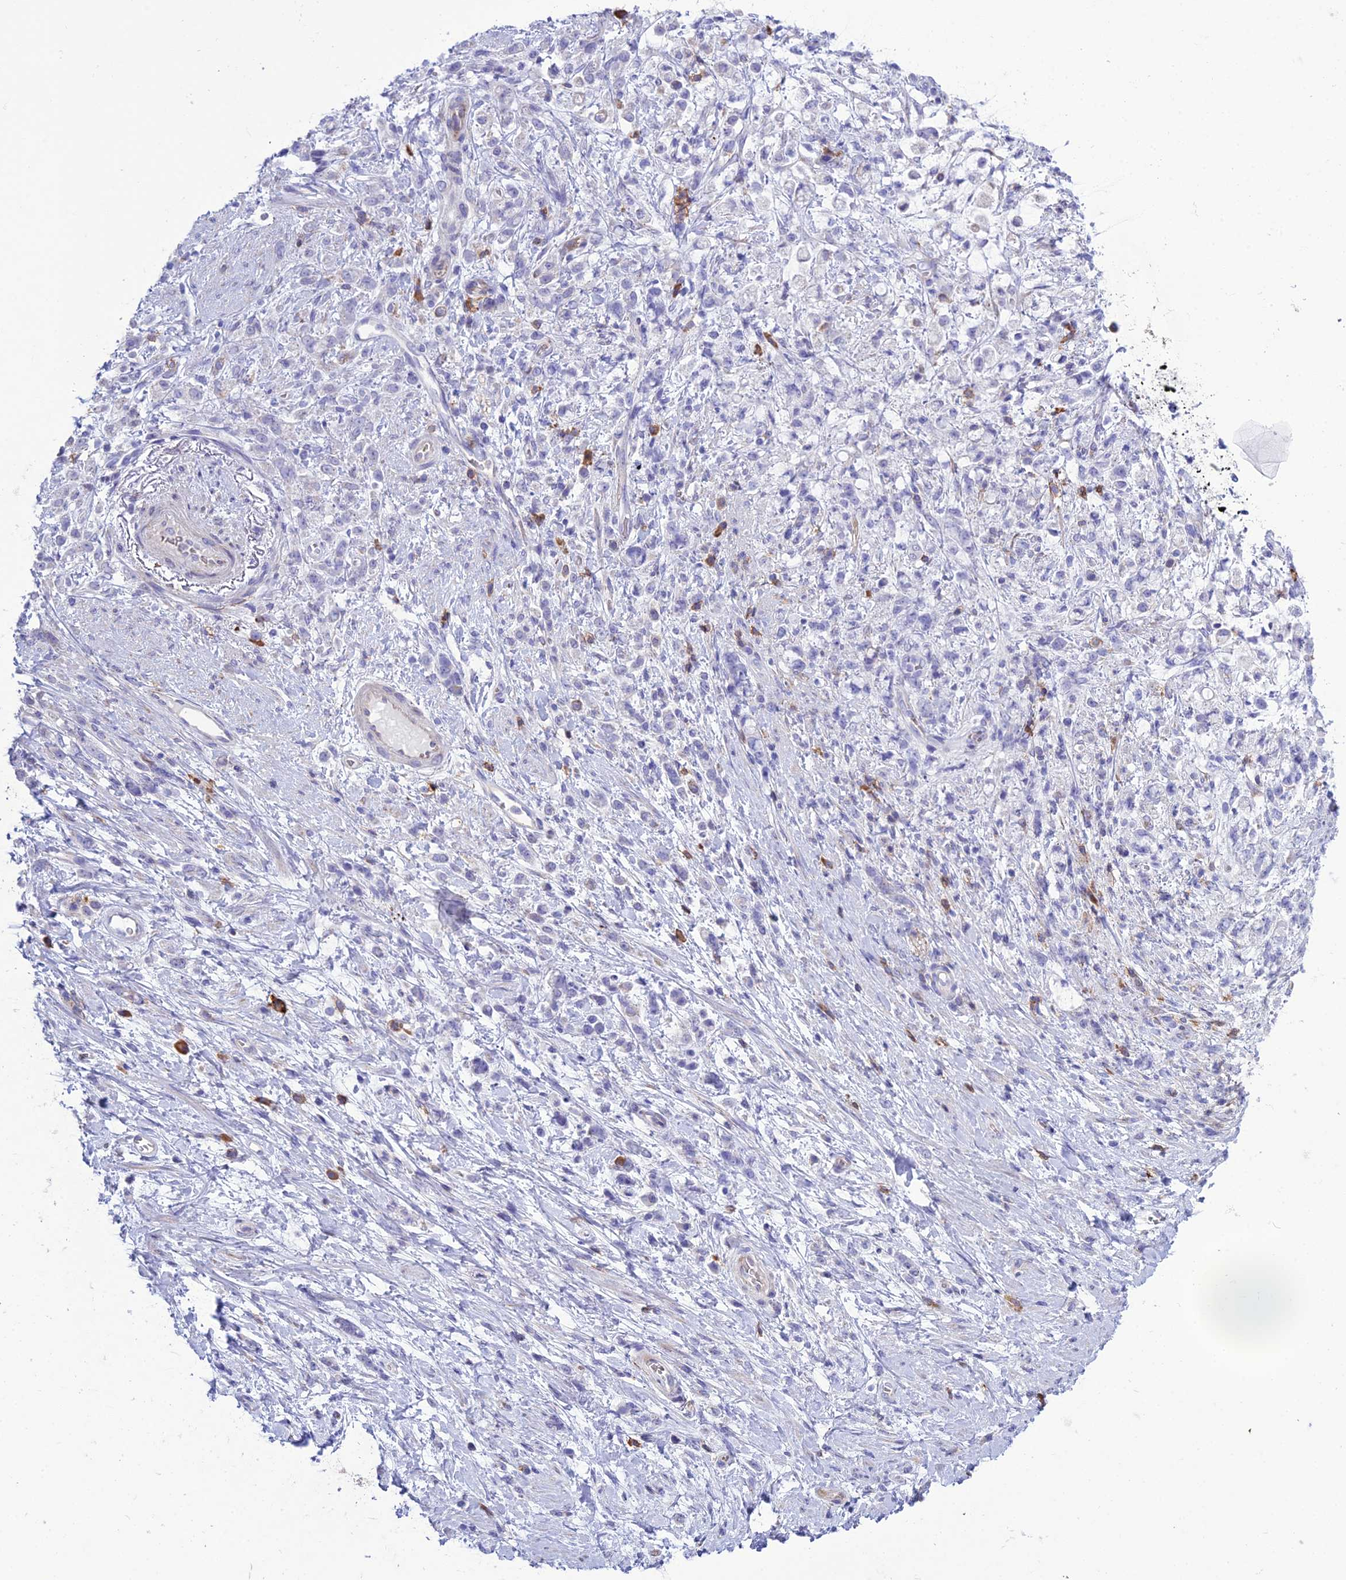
{"staining": {"intensity": "moderate", "quantity": "<25%", "location": "cytoplasmic/membranous"}, "tissue": "stomach cancer", "cell_type": "Tumor cells", "image_type": "cancer", "snomed": [{"axis": "morphology", "description": "Adenocarcinoma, NOS"}, {"axis": "topography", "description": "Stomach"}], "caption": "Moderate cytoplasmic/membranous expression is identified in approximately <25% of tumor cells in adenocarcinoma (stomach). (Stains: DAB (3,3'-diaminobenzidine) in brown, nuclei in blue, Microscopy: brightfield microscopy at high magnification).", "gene": "OR1Q1", "patient": {"sex": "female", "age": 60}}